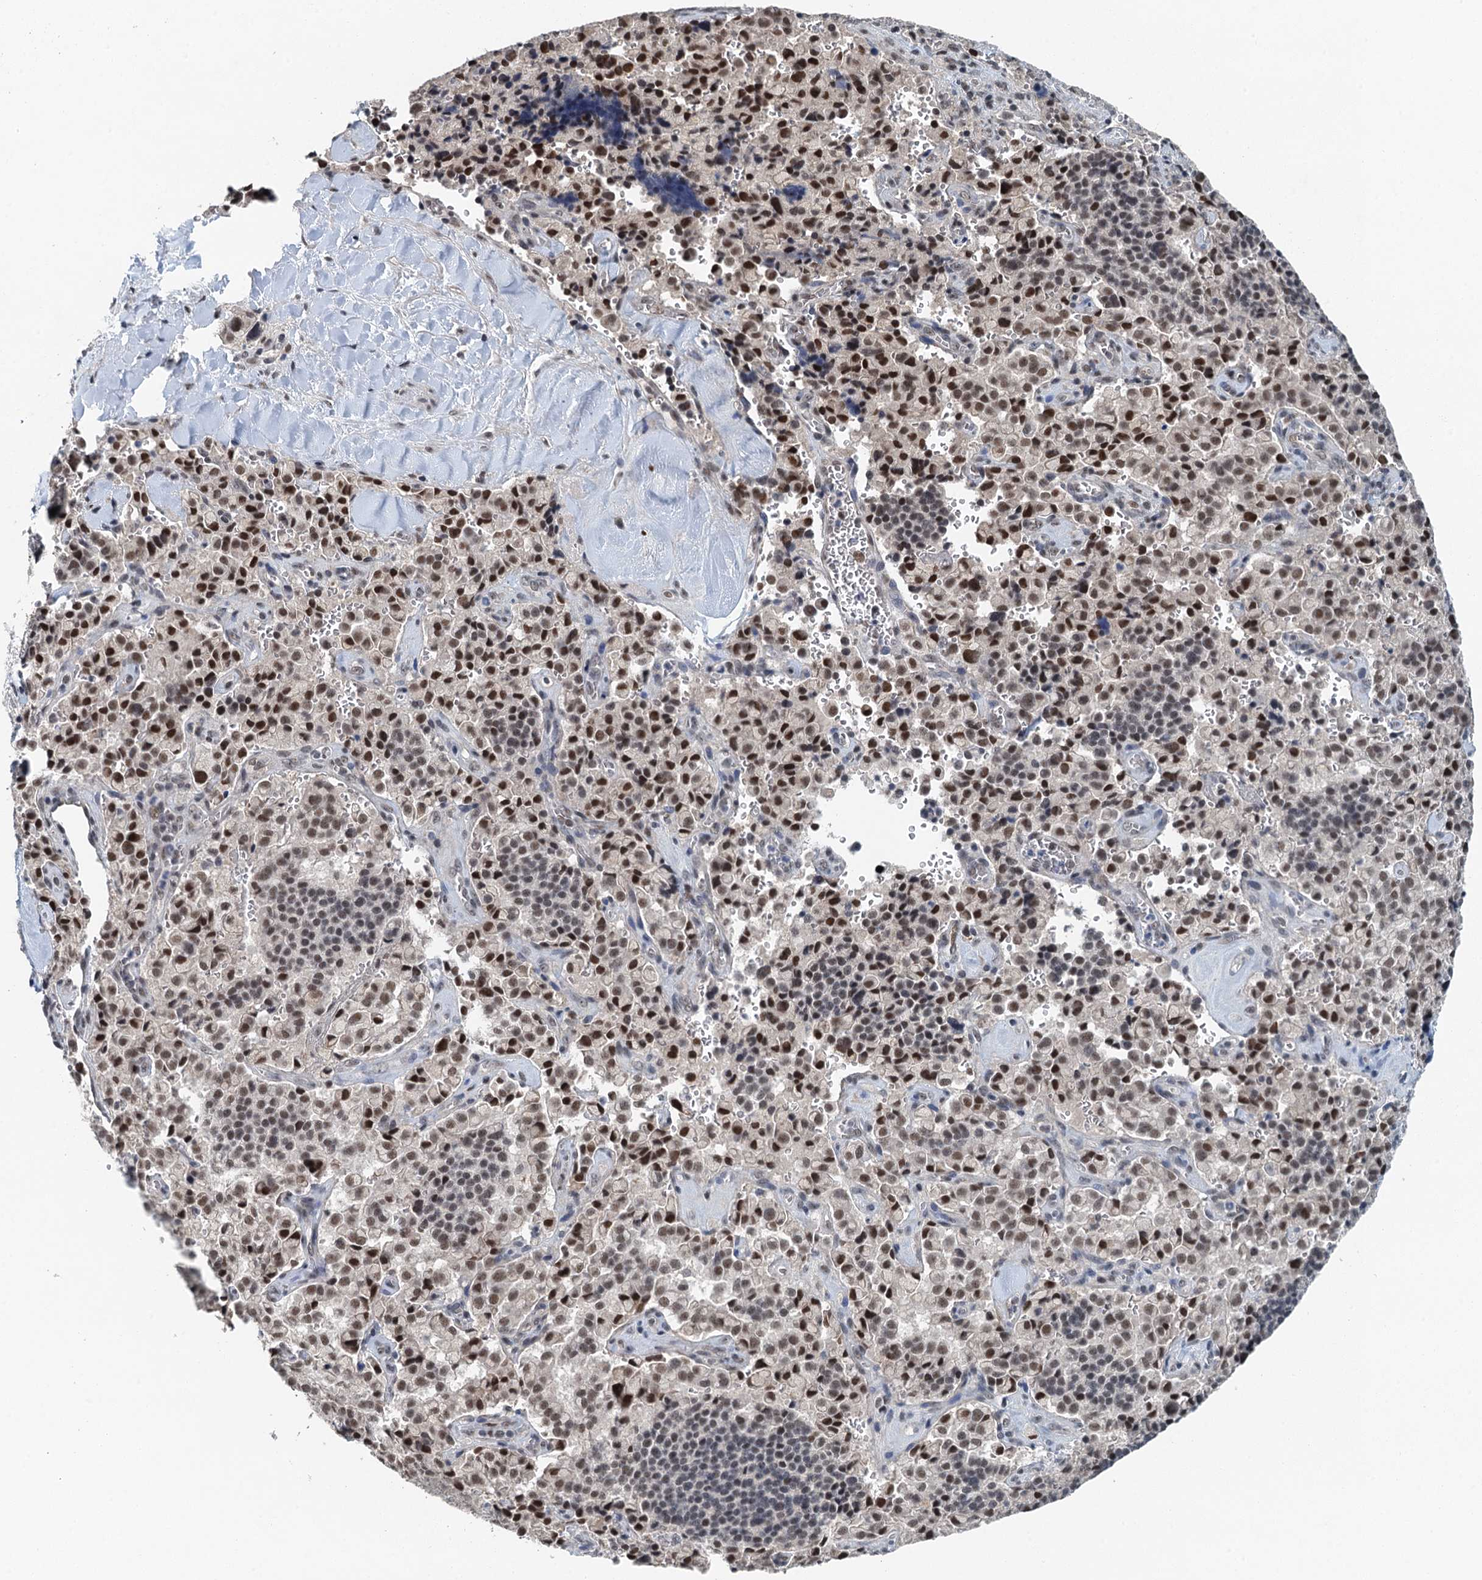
{"staining": {"intensity": "strong", "quantity": "25%-75%", "location": "nuclear"}, "tissue": "pancreatic cancer", "cell_type": "Tumor cells", "image_type": "cancer", "snomed": [{"axis": "morphology", "description": "Adenocarcinoma, NOS"}, {"axis": "topography", "description": "Pancreas"}], "caption": "IHC (DAB) staining of human pancreatic cancer shows strong nuclear protein positivity in about 25%-75% of tumor cells.", "gene": "MTA3", "patient": {"sex": "male", "age": 65}}